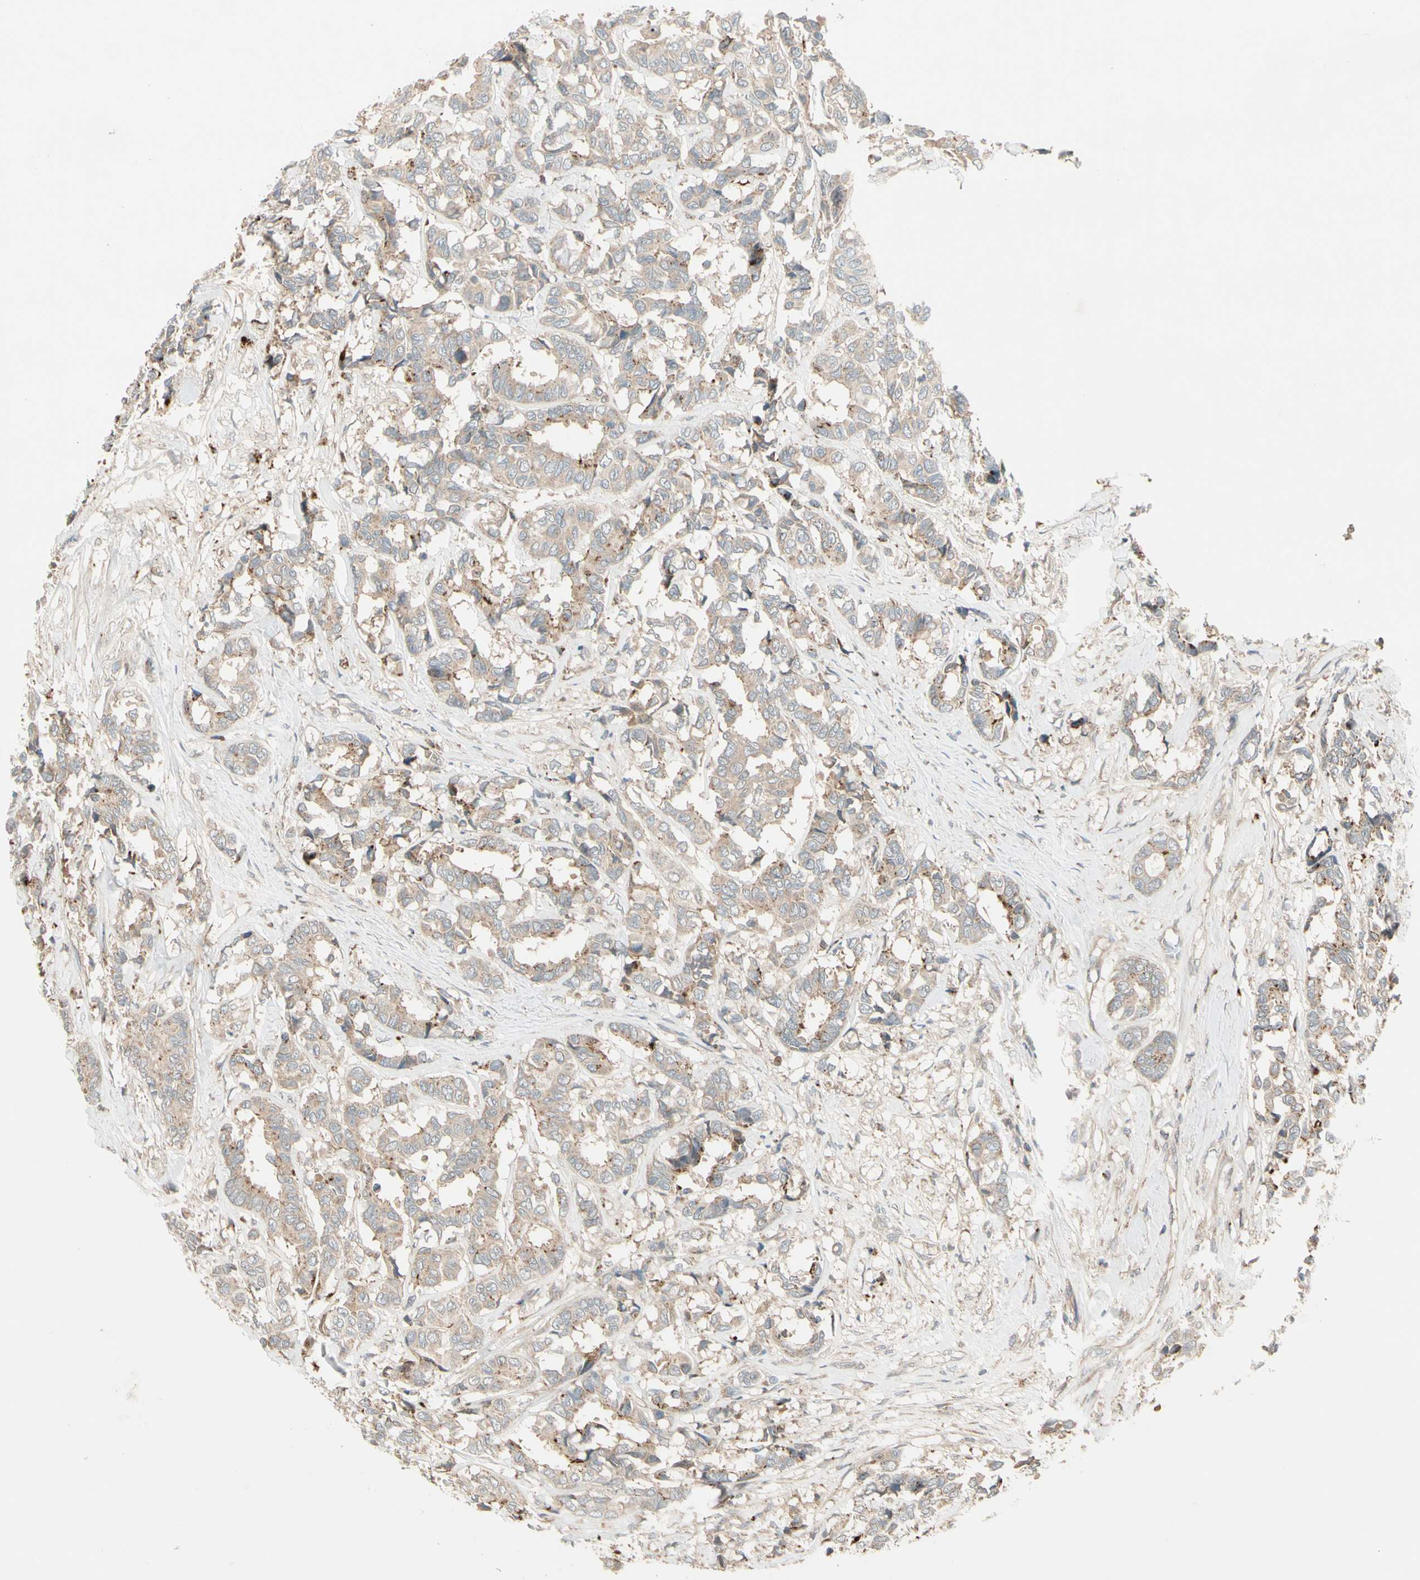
{"staining": {"intensity": "weak", "quantity": ">75%", "location": "cytoplasmic/membranous"}, "tissue": "breast cancer", "cell_type": "Tumor cells", "image_type": "cancer", "snomed": [{"axis": "morphology", "description": "Duct carcinoma"}, {"axis": "topography", "description": "Breast"}], "caption": "There is low levels of weak cytoplasmic/membranous expression in tumor cells of breast cancer, as demonstrated by immunohistochemical staining (brown color).", "gene": "ACVR1C", "patient": {"sex": "female", "age": 87}}